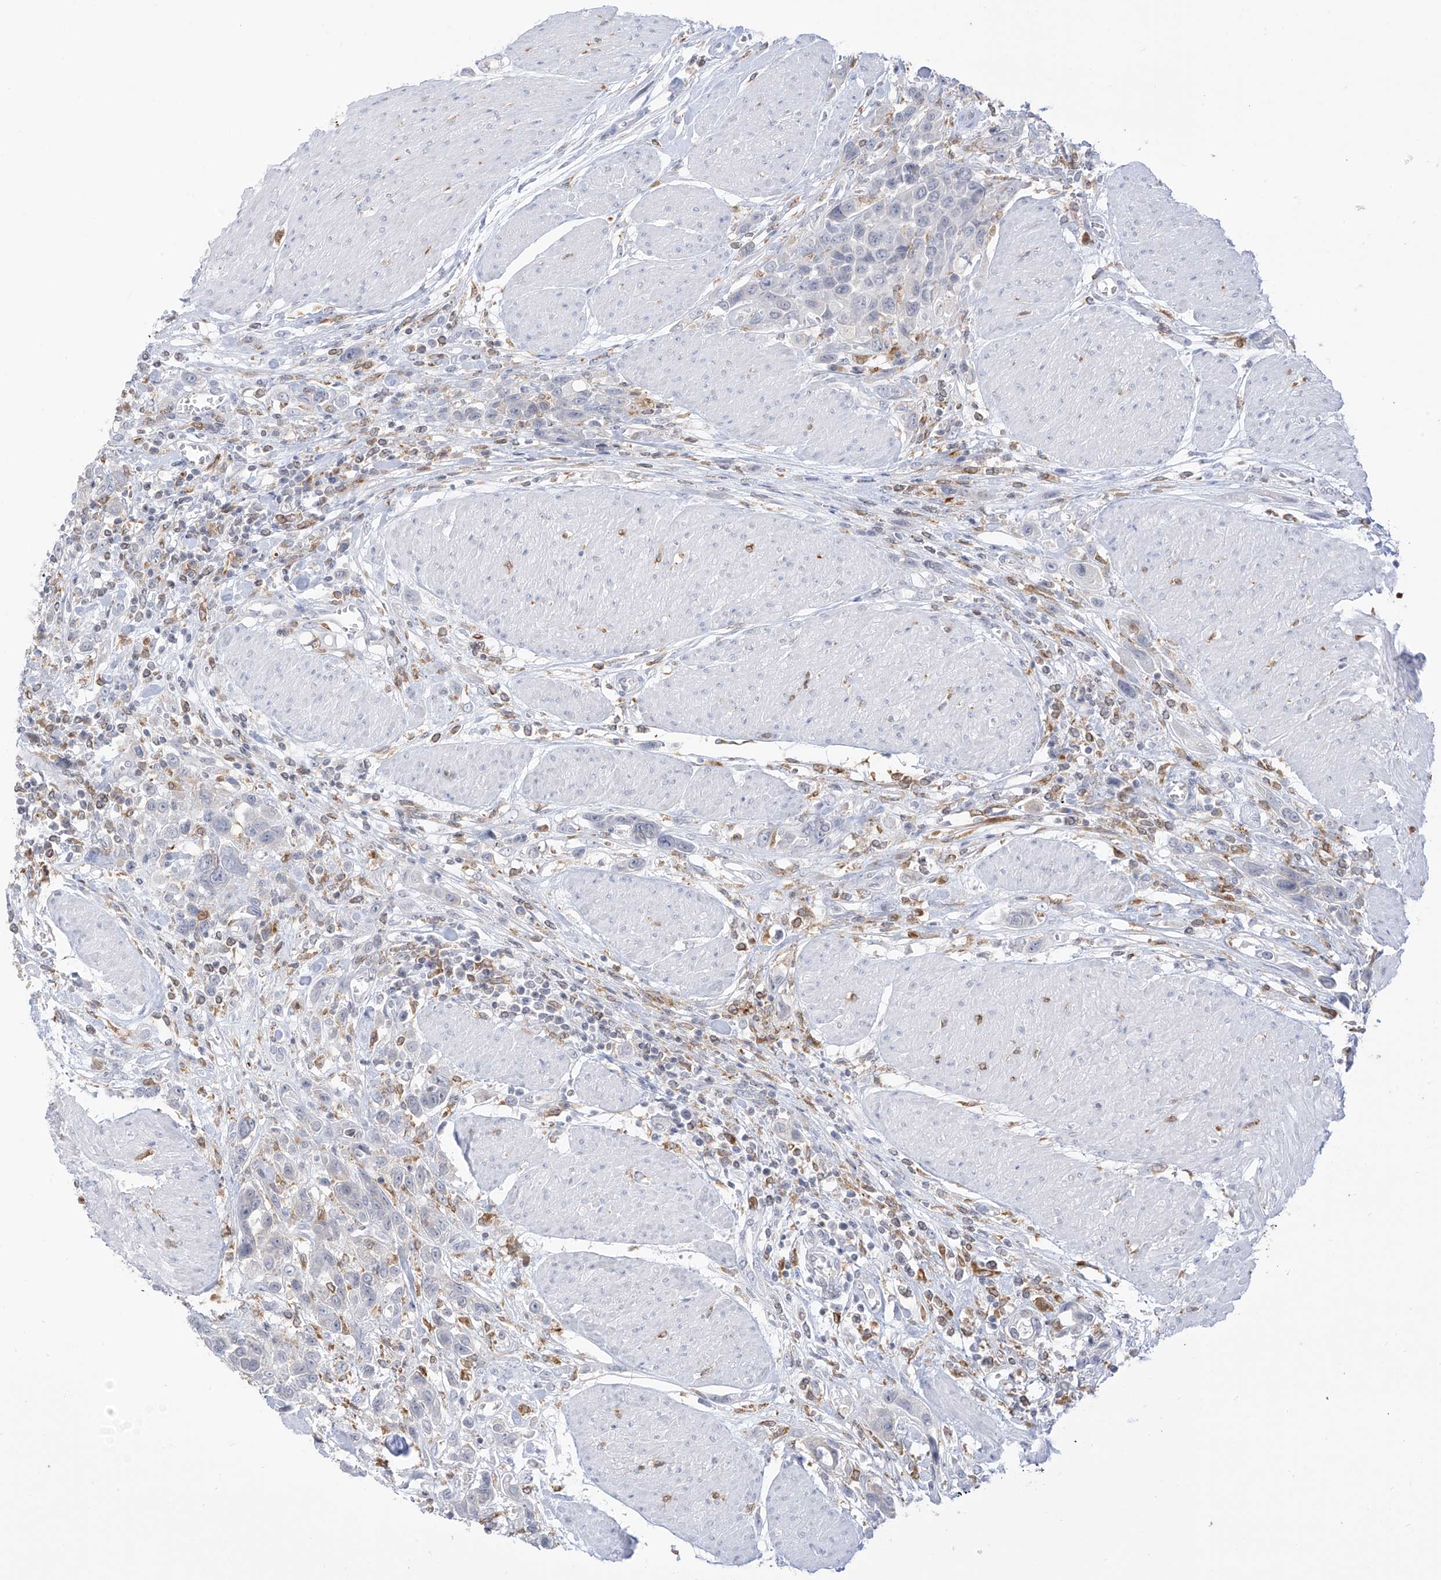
{"staining": {"intensity": "negative", "quantity": "none", "location": "none"}, "tissue": "urothelial cancer", "cell_type": "Tumor cells", "image_type": "cancer", "snomed": [{"axis": "morphology", "description": "Urothelial carcinoma, High grade"}, {"axis": "topography", "description": "Urinary bladder"}], "caption": "A photomicrograph of human urothelial cancer is negative for staining in tumor cells. The staining is performed using DAB (3,3'-diaminobenzidine) brown chromogen with nuclei counter-stained in using hematoxylin.", "gene": "TBXAS1", "patient": {"sex": "male", "age": 50}}